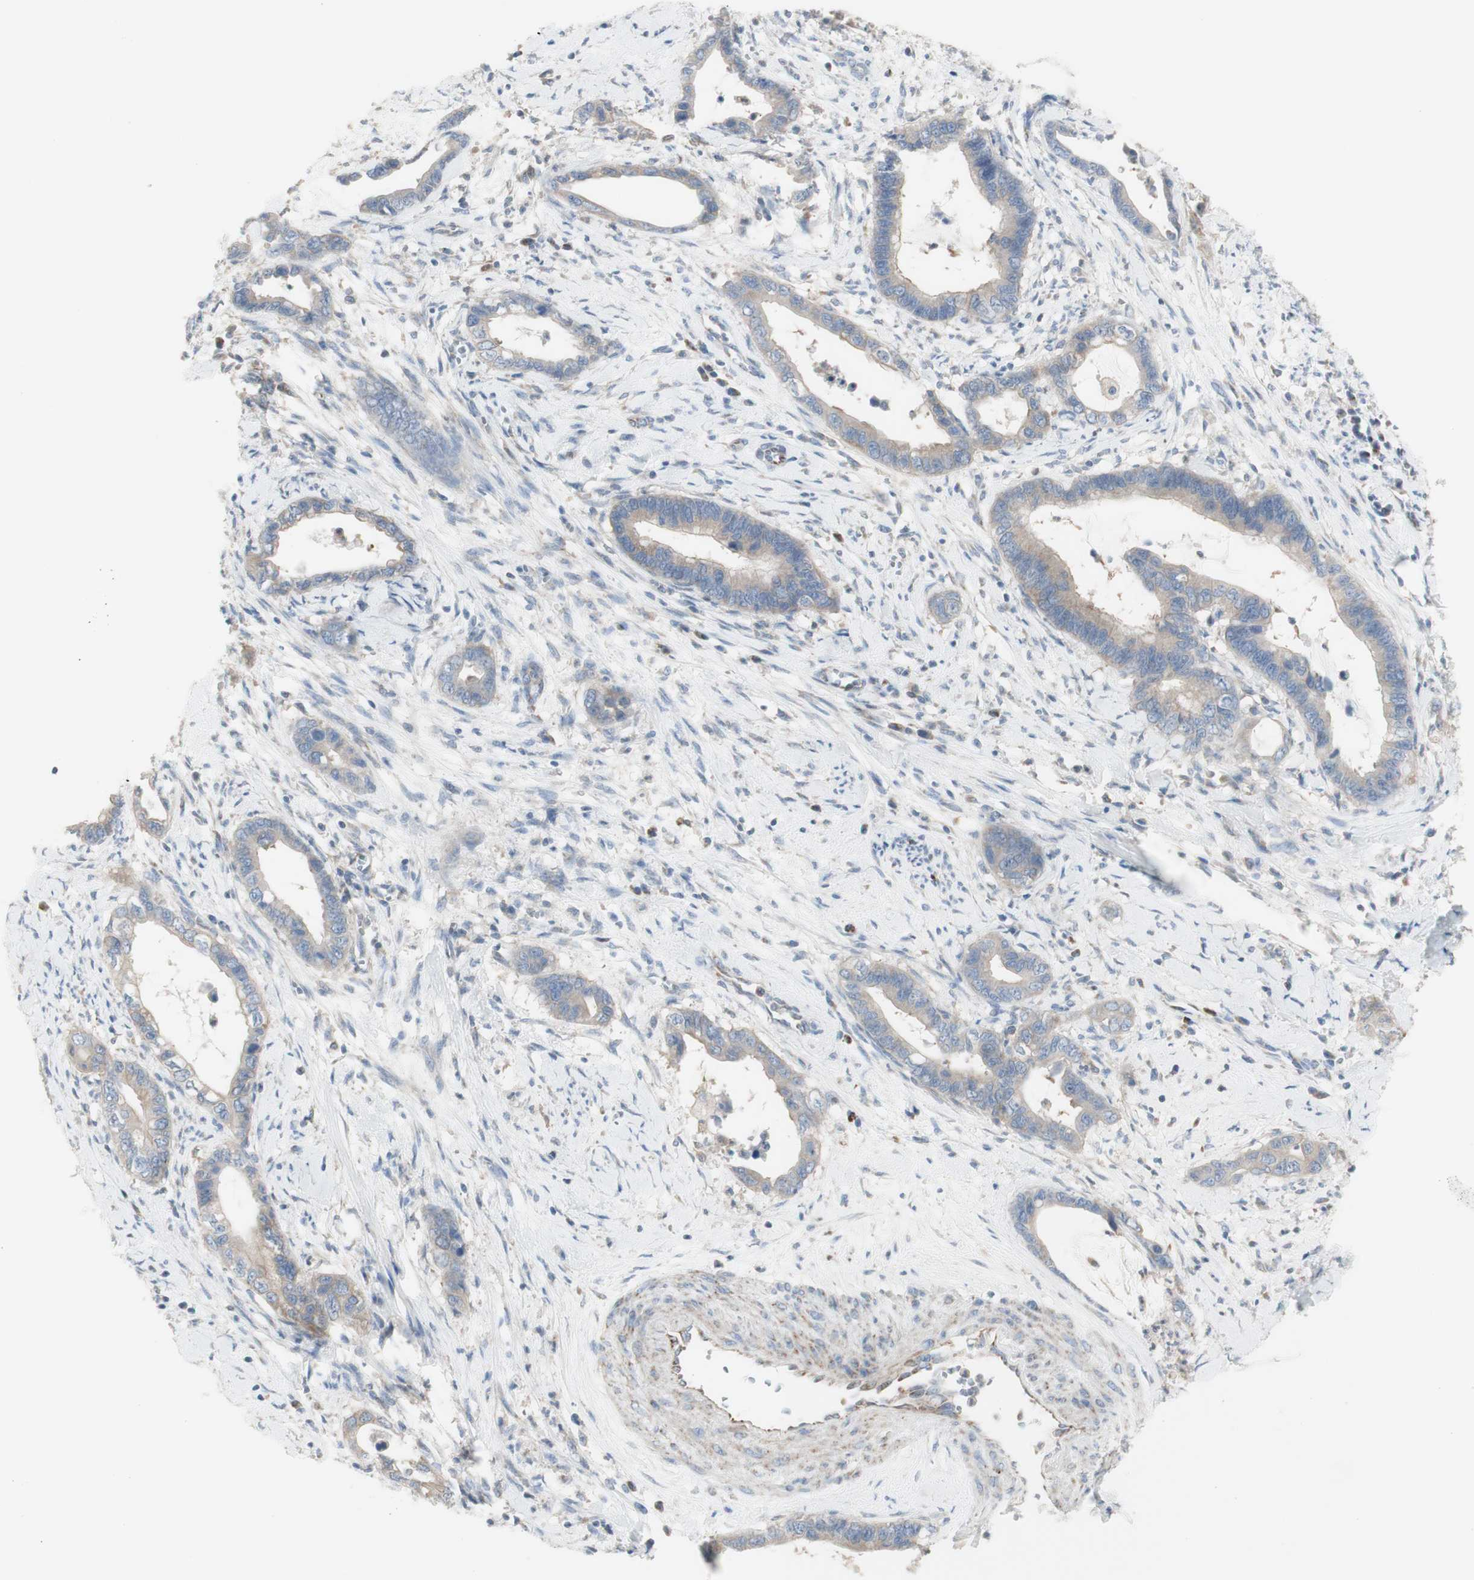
{"staining": {"intensity": "weak", "quantity": "25%-75%", "location": "cytoplasmic/membranous"}, "tissue": "cervical cancer", "cell_type": "Tumor cells", "image_type": "cancer", "snomed": [{"axis": "morphology", "description": "Adenocarcinoma, NOS"}, {"axis": "topography", "description": "Cervix"}], "caption": "This is an image of IHC staining of cervical adenocarcinoma, which shows weak staining in the cytoplasmic/membranous of tumor cells.", "gene": "C3orf52", "patient": {"sex": "female", "age": 44}}